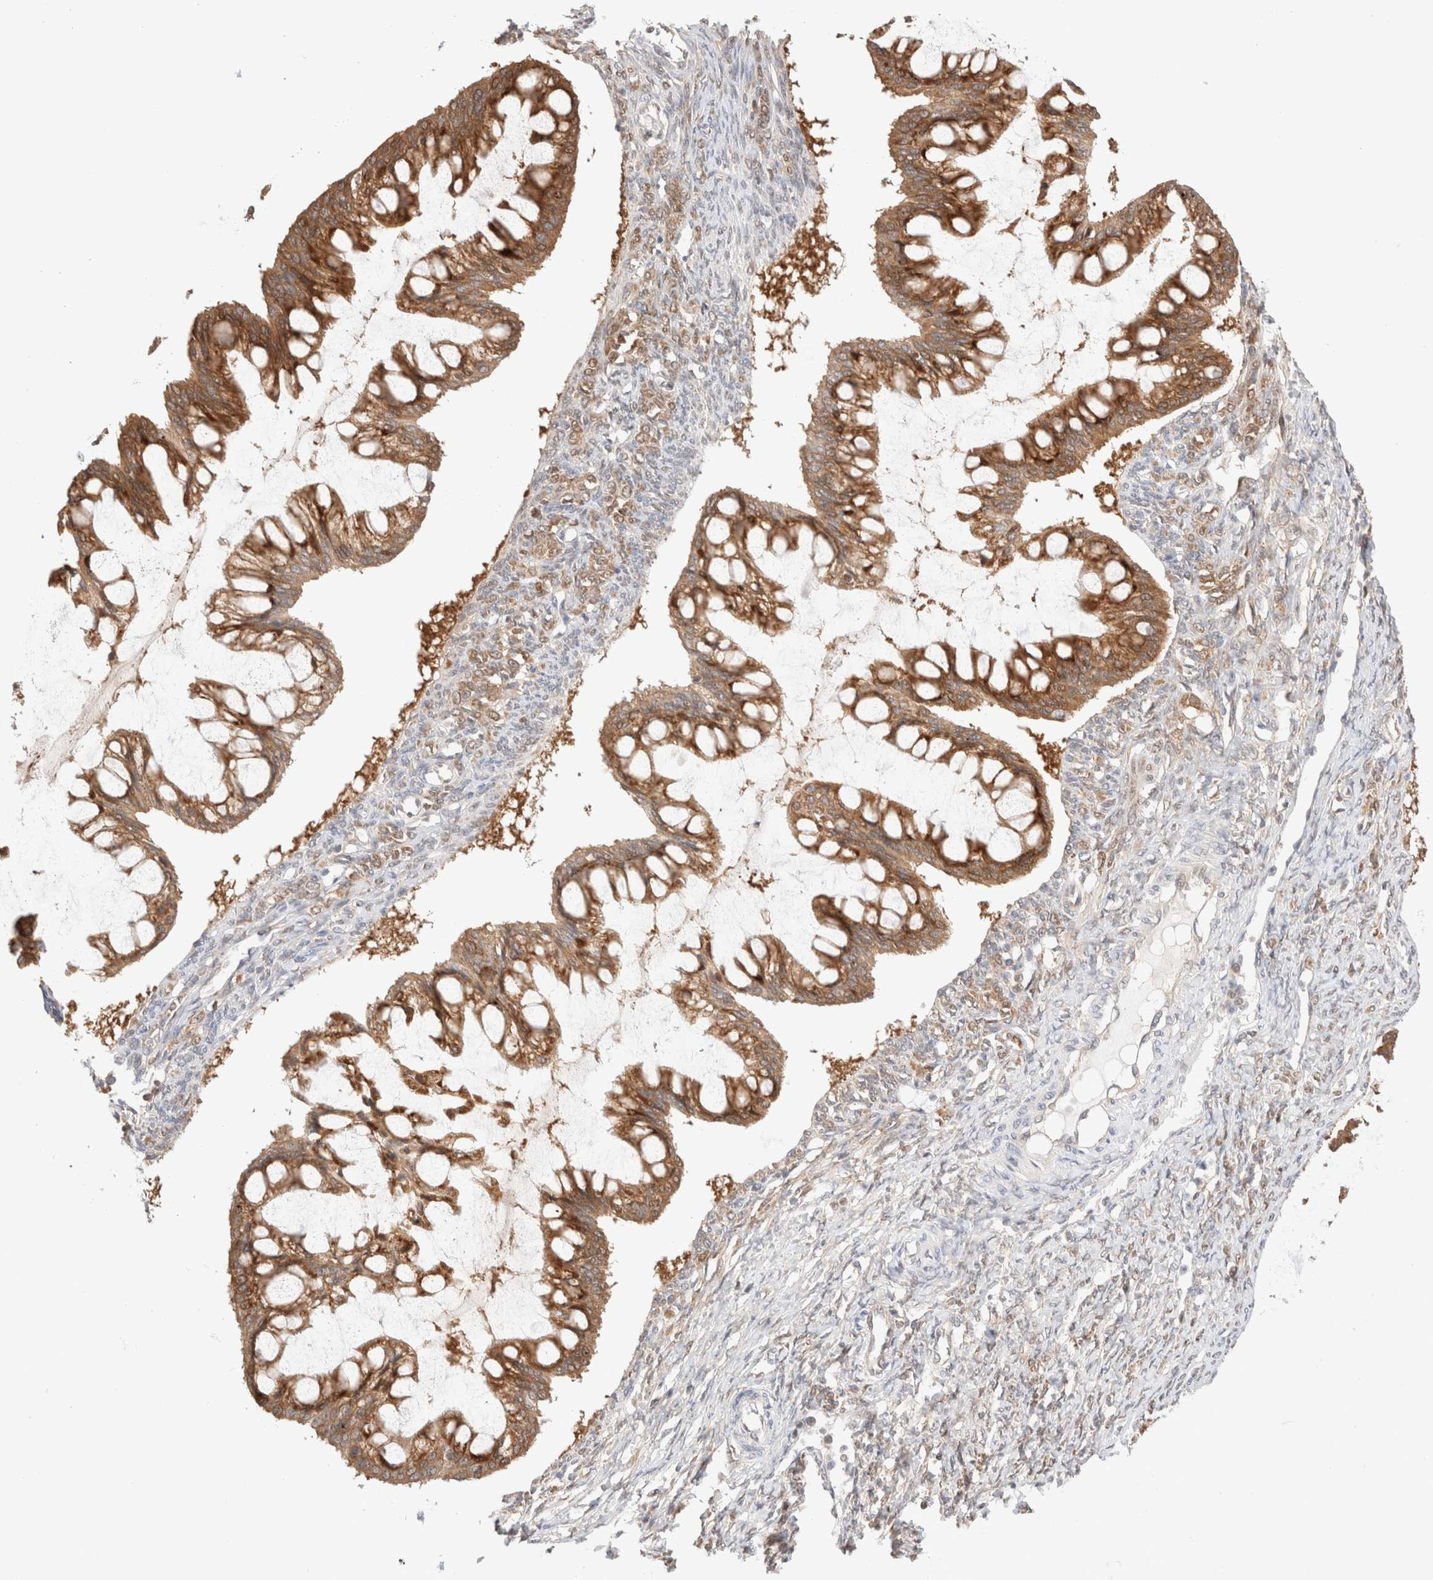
{"staining": {"intensity": "strong", "quantity": ">75%", "location": "cytoplasmic/membranous"}, "tissue": "ovarian cancer", "cell_type": "Tumor cells", "image_type": "cancer", "snomed": [{"axis": "morphology", "description": "Cystadenocarcinoma, mucinous, NOS"}, {"axis": "topography", "description": "Ovary"}], "caption": "Protein analysis of ovarian mucinous cystadenocarcinoma tissue reveals strong cytoplasmic/membranous staining in approximately >75% of tumor cells.", "gene": "XKR4", "patient": {"sex": "female", "age": 73}}